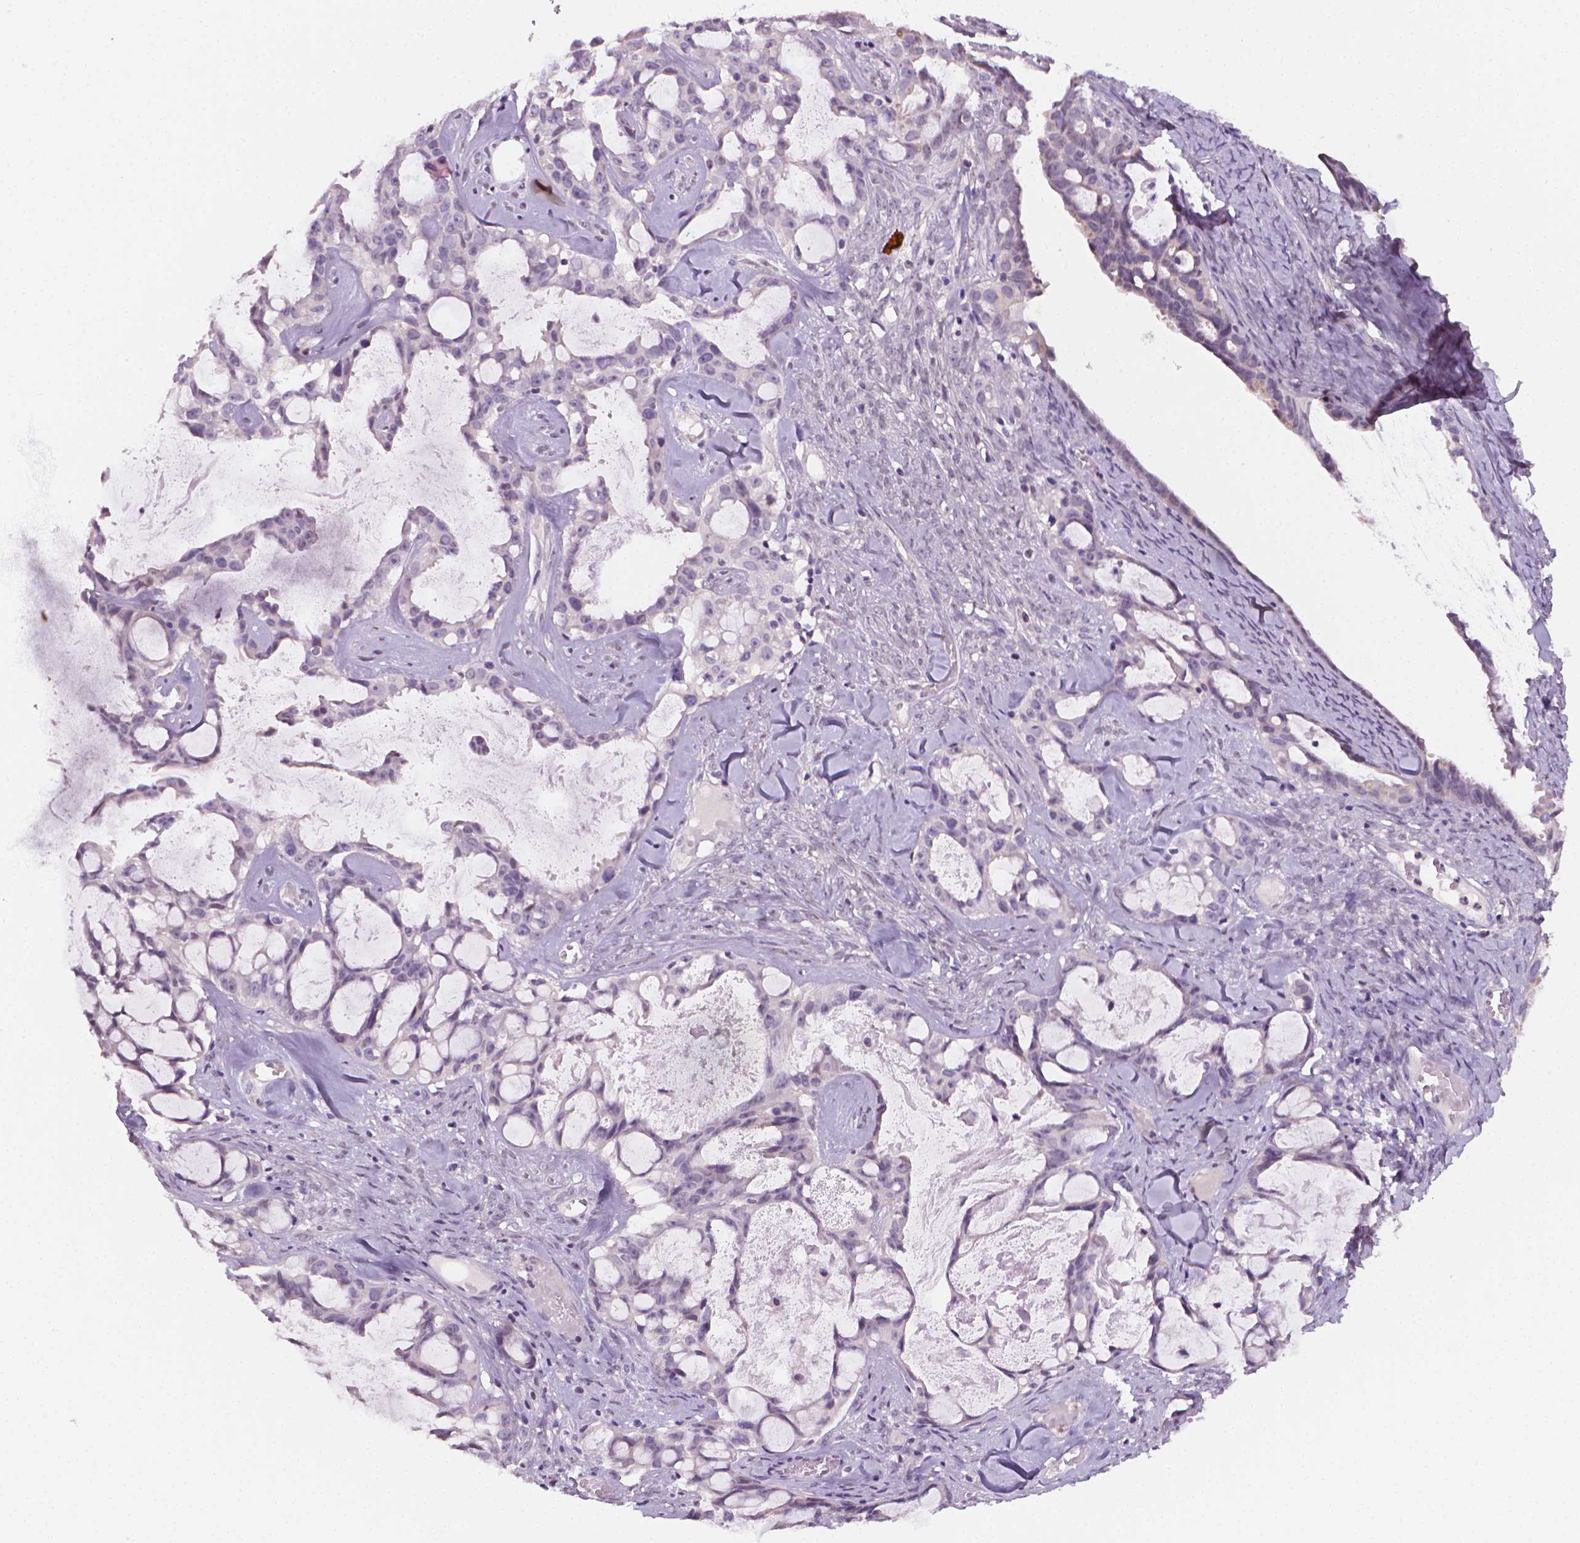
{"staining": {"intensity": "negative", "quantity": "none", "location": "none"}, "tissue": "ovarian cancer", "cell_type": "Tumor cells", "image_type": "cancer", "snomed": [{"axis": "morphology", "description": "Cystadenocarcinoma, serous, NOS"}, {"axis": "topography", "description": "Ovary"}], "caption": "Tumor cells are negative for brown protein staining in serous cystadenocarcinoma (ovarian). Nuclei are stained in blue.", "gene": "NCAN", "patient": {"sex": "female", "age": 69}}